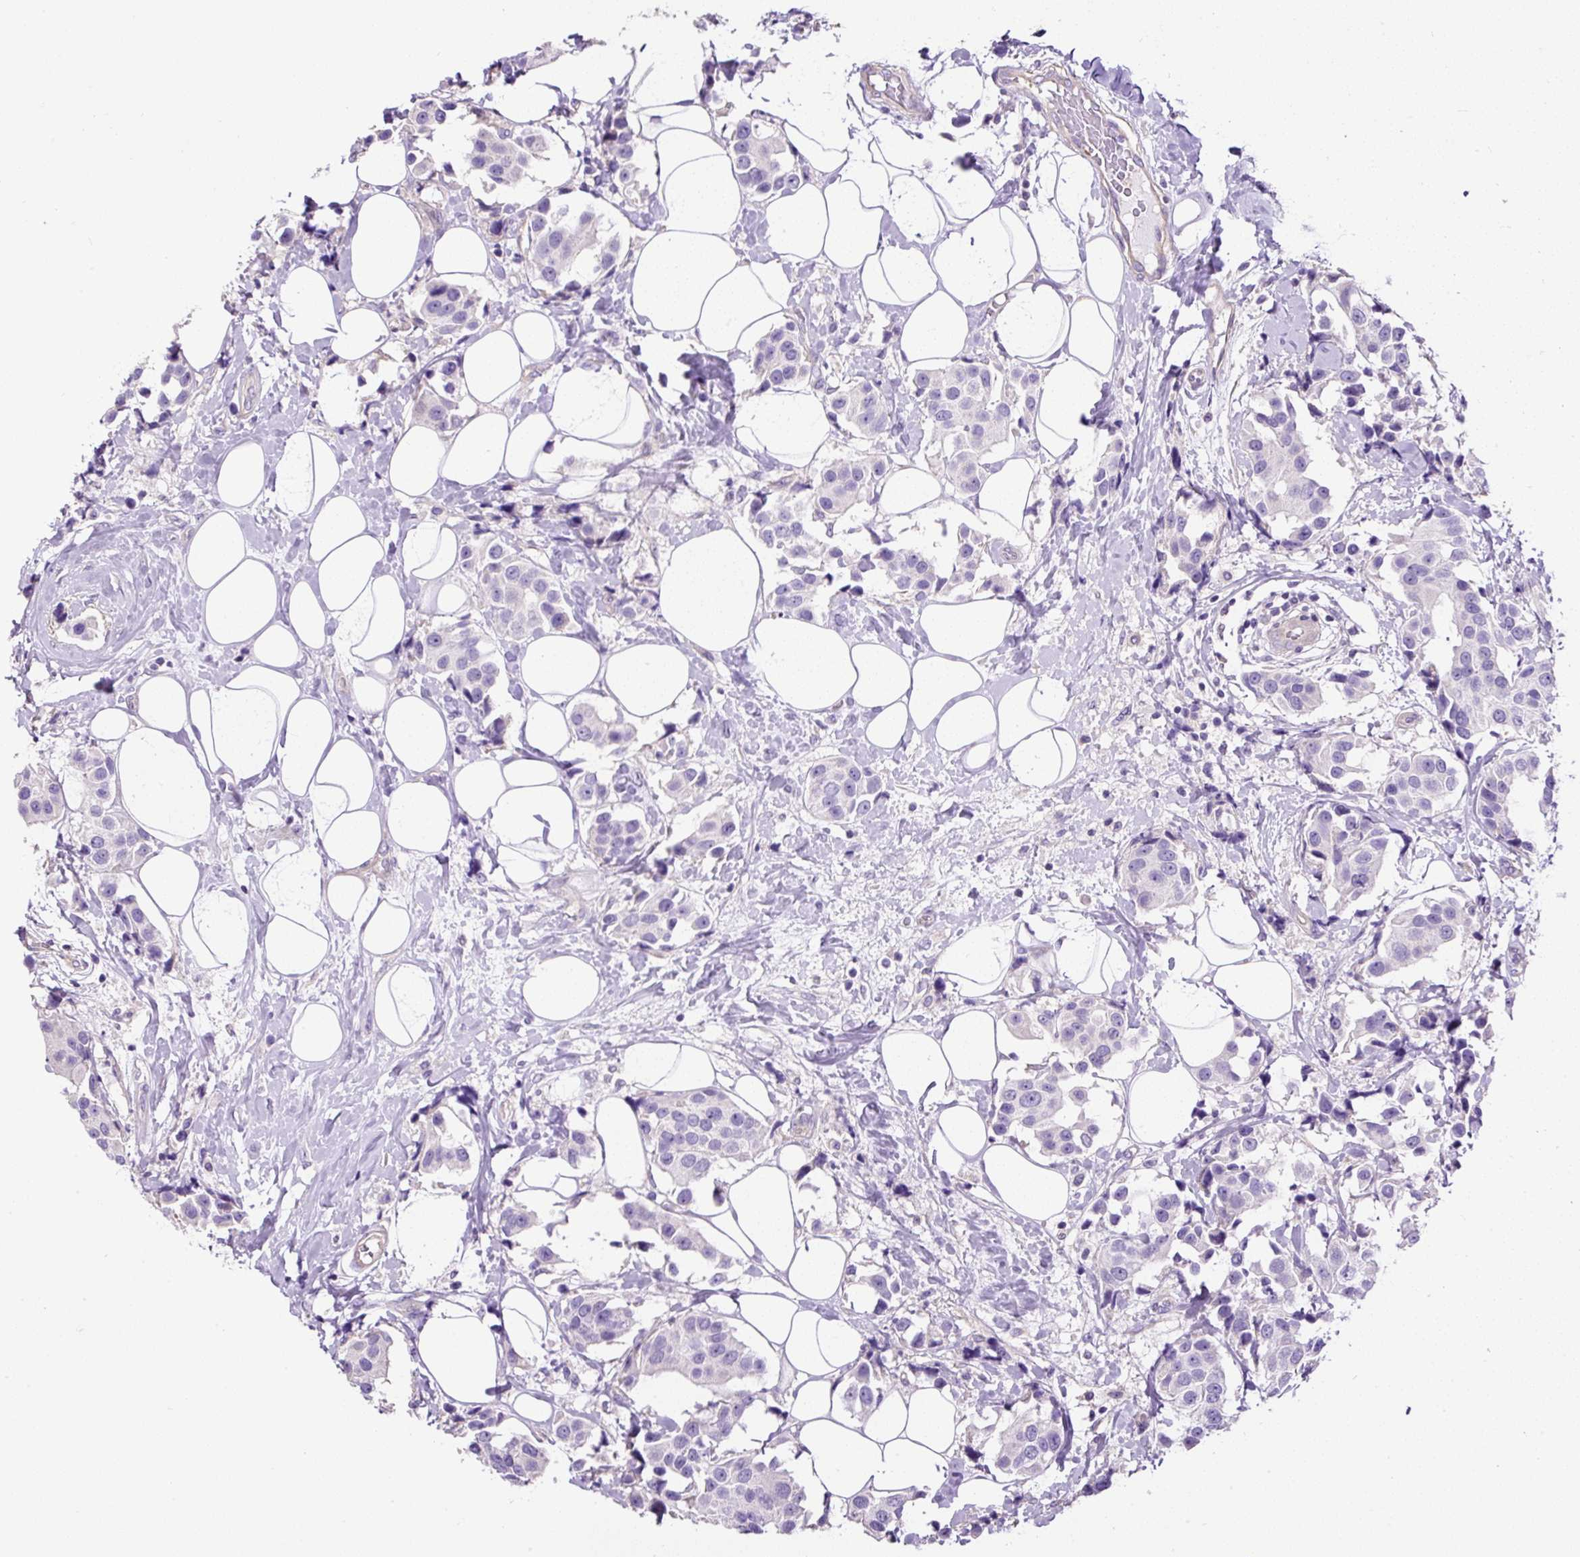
{"staining": {"intensity": "negative", "quantity": "none", "location": "none"}, "tissue": "breast cancer", "cell_type": "Tumor cells", "image_type": "cancer", "snomed": [{"axis": "morphology", "description": "Normal tissue, NOS"}, {"axis": "morphology", "description": "Duct carcinoma"}, {"axis": "topography", "description": "Breast"}], "caption": "IHC photomicrograph of neoplastic tissue: breast cancer stained with DAB (3,3'-diaminobenzidine) shows no significant protein expression in tumor cells.", "gene": "PDIA2", "patient": {"sex": "female", "age": 39}}